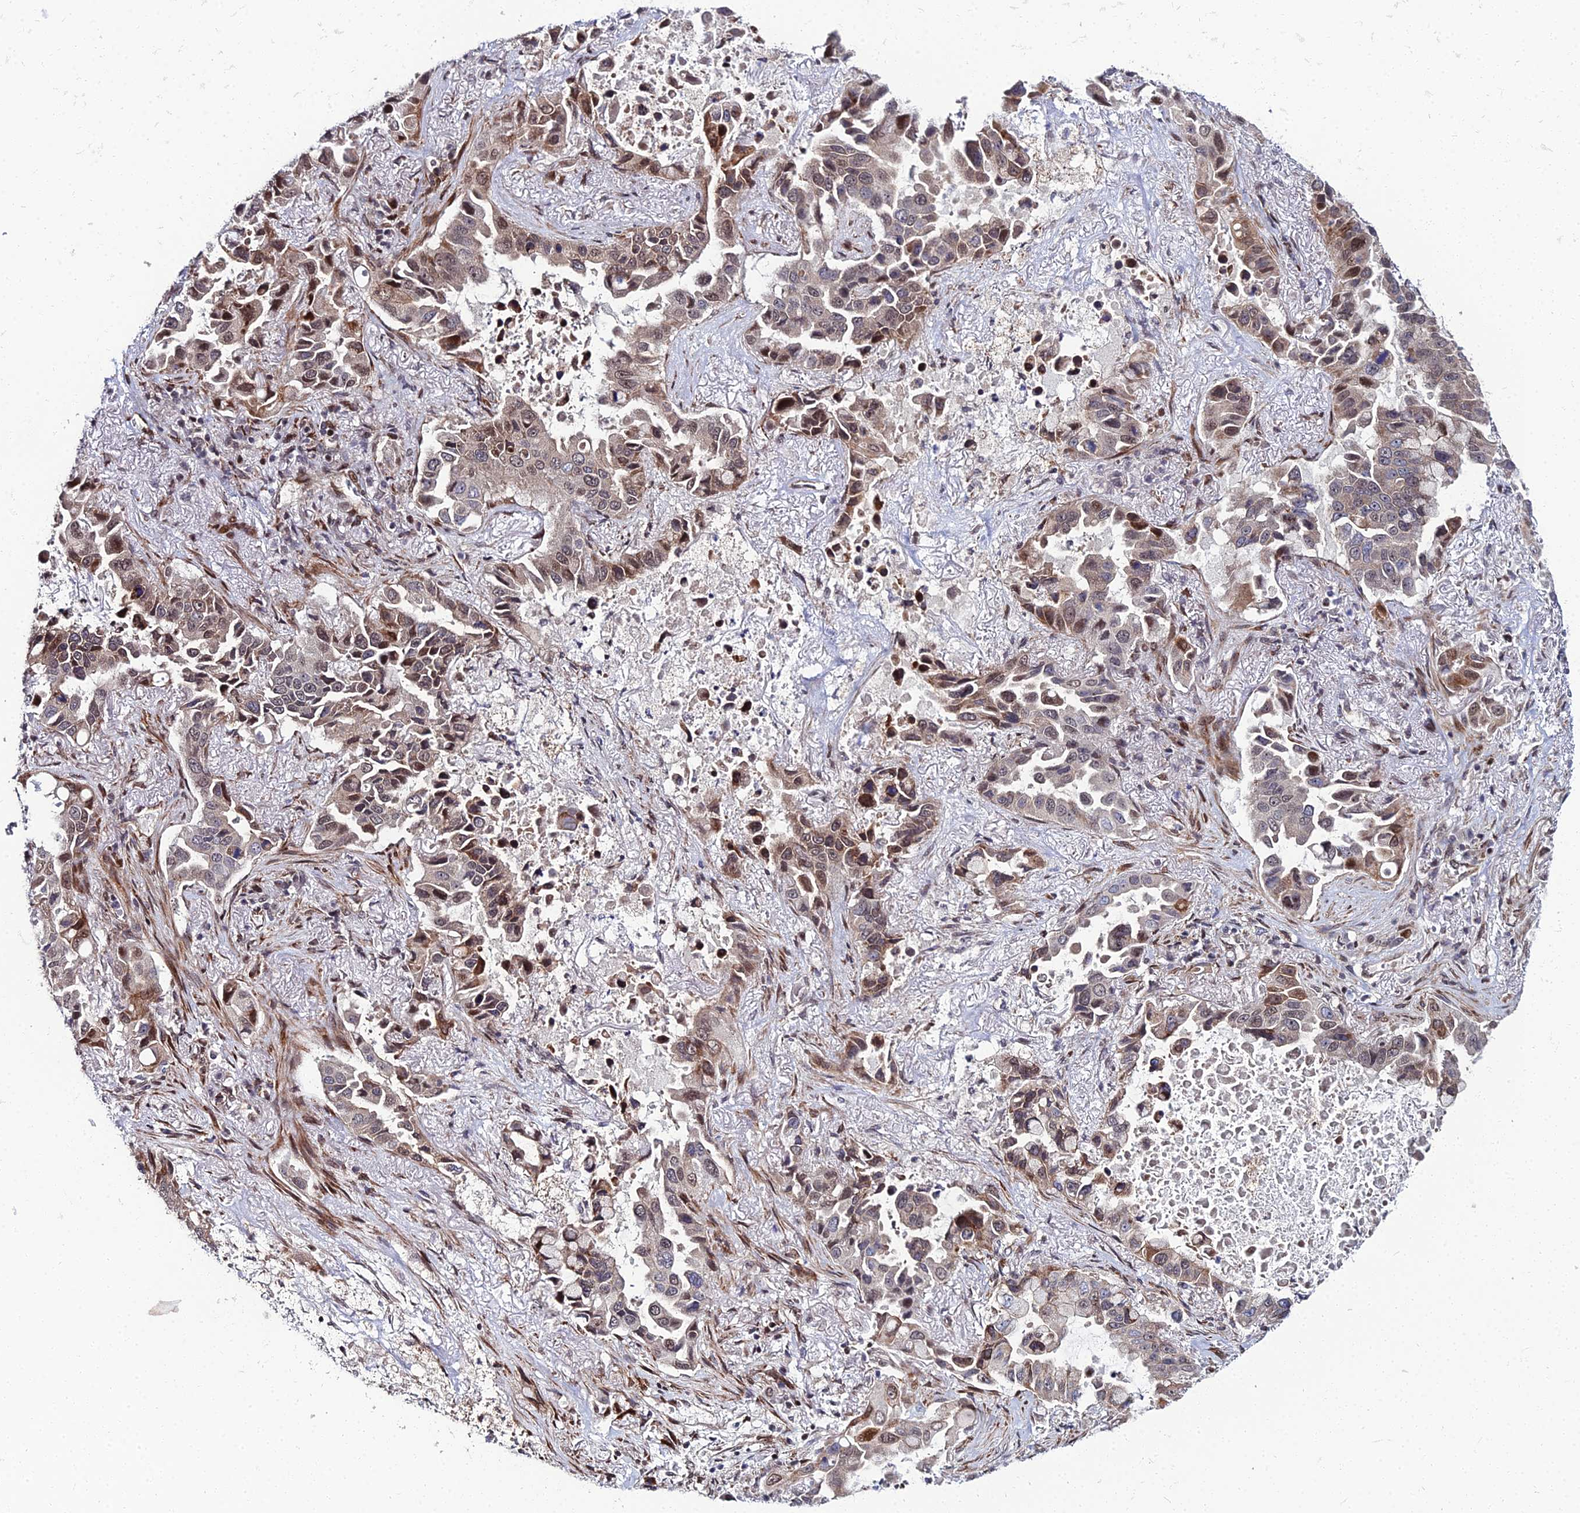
{"staining": {"intensity": "moderate", "quantity": "25%-75%", "location": "cytoplasmic/membranous,nuclear"}, "tissue": "lung cancer", "cell_type": "Tumor cells", "image_type": "cancer", "snomed": [{"axis": "morphology", "description": "Adenocarcinoma, NOS"}, {"axis": "topography", "description": "Lung"}], "caption": "Human adenocarcinoma (lung) stained with a protein marker exhibits moderate staining in tumor cells.", "gene": "ZNF668", "patient": {"sex": "male", "age": 64}}